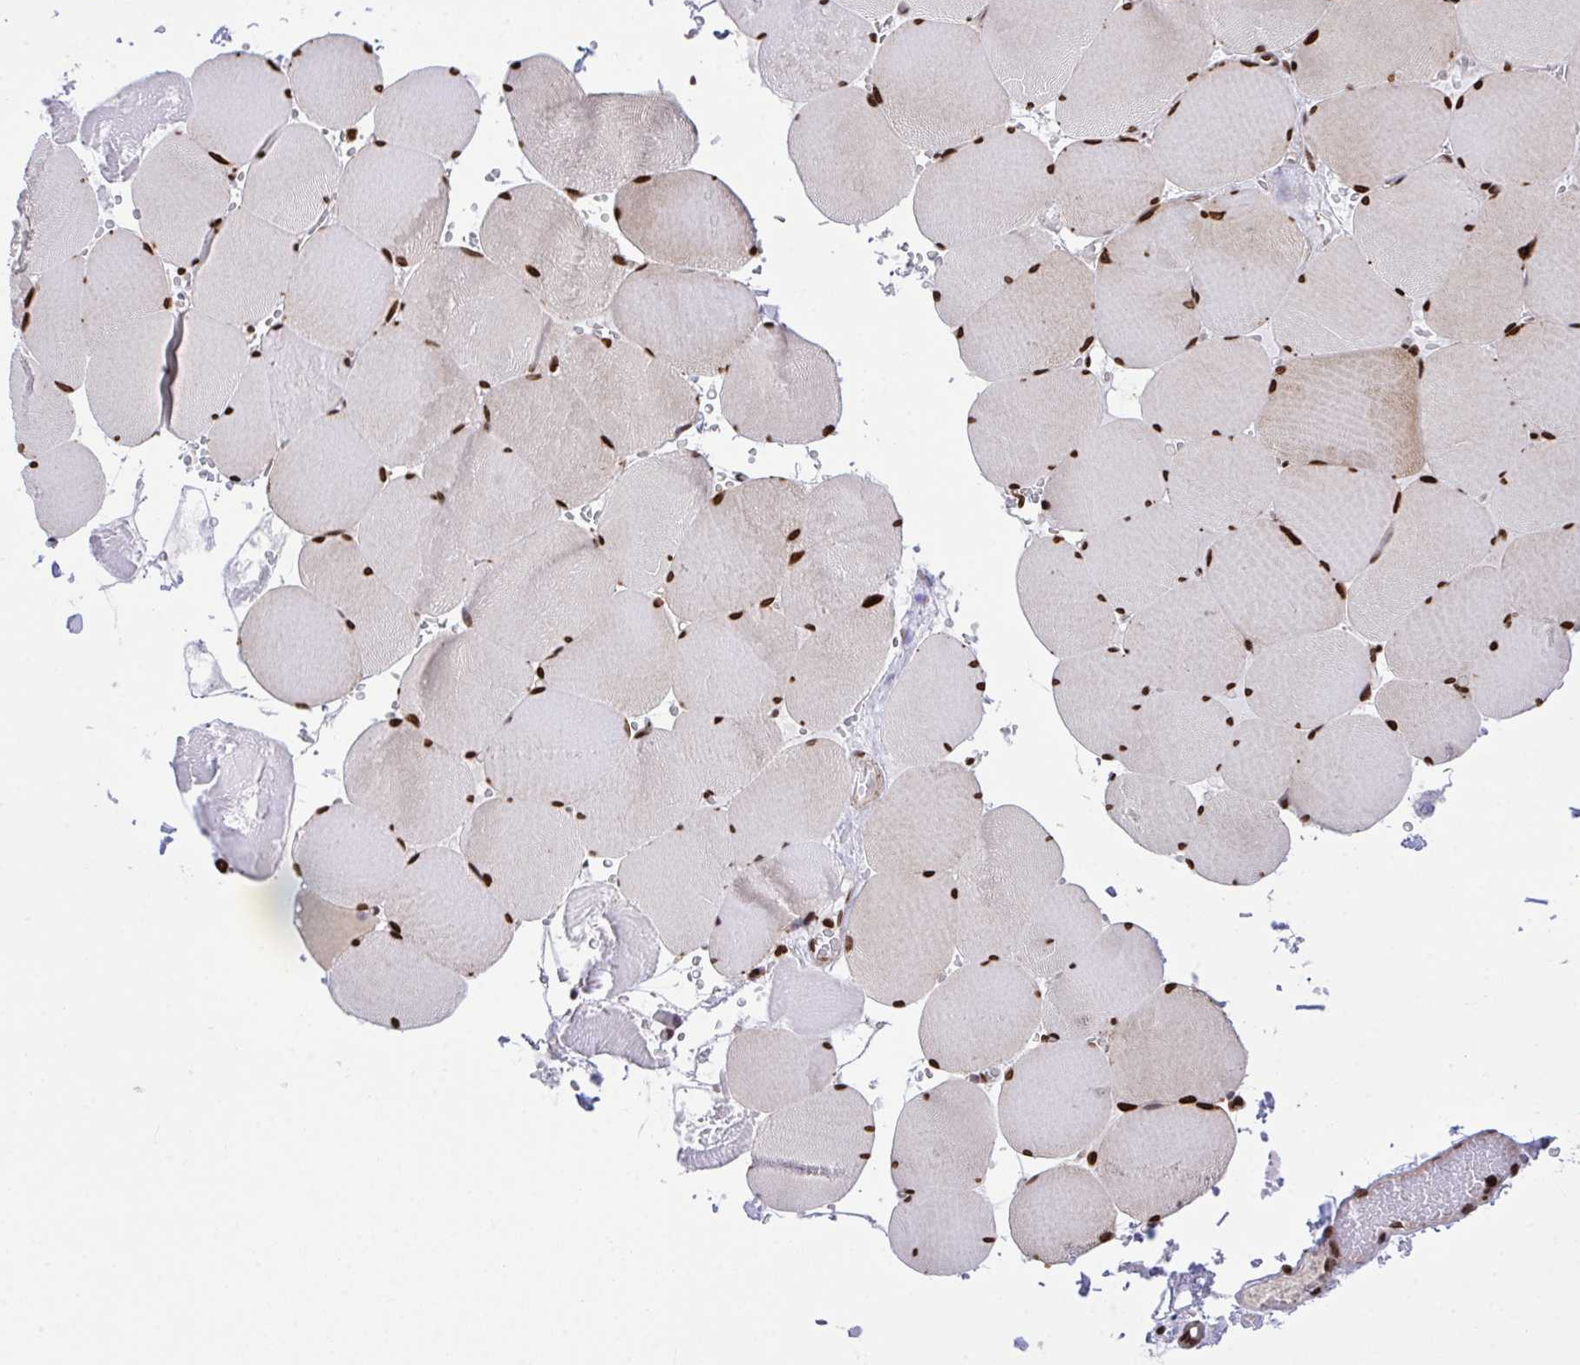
{"staining": {"intensity": "strong", "quantity": ">75%", "location": "nuclear"}, "tissue": "skeletal muscle", "cell_type": "Myocytes", "image_type": "normal", "snomed": [{"axis": "morphology", "description": "Normal tissue, NOS"}, {"axis": "topography", "description": "Skeletal muscle"}, {"axis": "topography", "description": "Head-Neck"}], "caption": "A high-resolution image shows immunohistochemistry (IHC) staining of benign skeletal muscle, which exhibits strong nuclear staining in approximately >75% of myocytes. (IHC, brightfield microscopy, high magnification).", "gene": "RAPGEF5", "patient": {"sex": "male", "age": 66}}